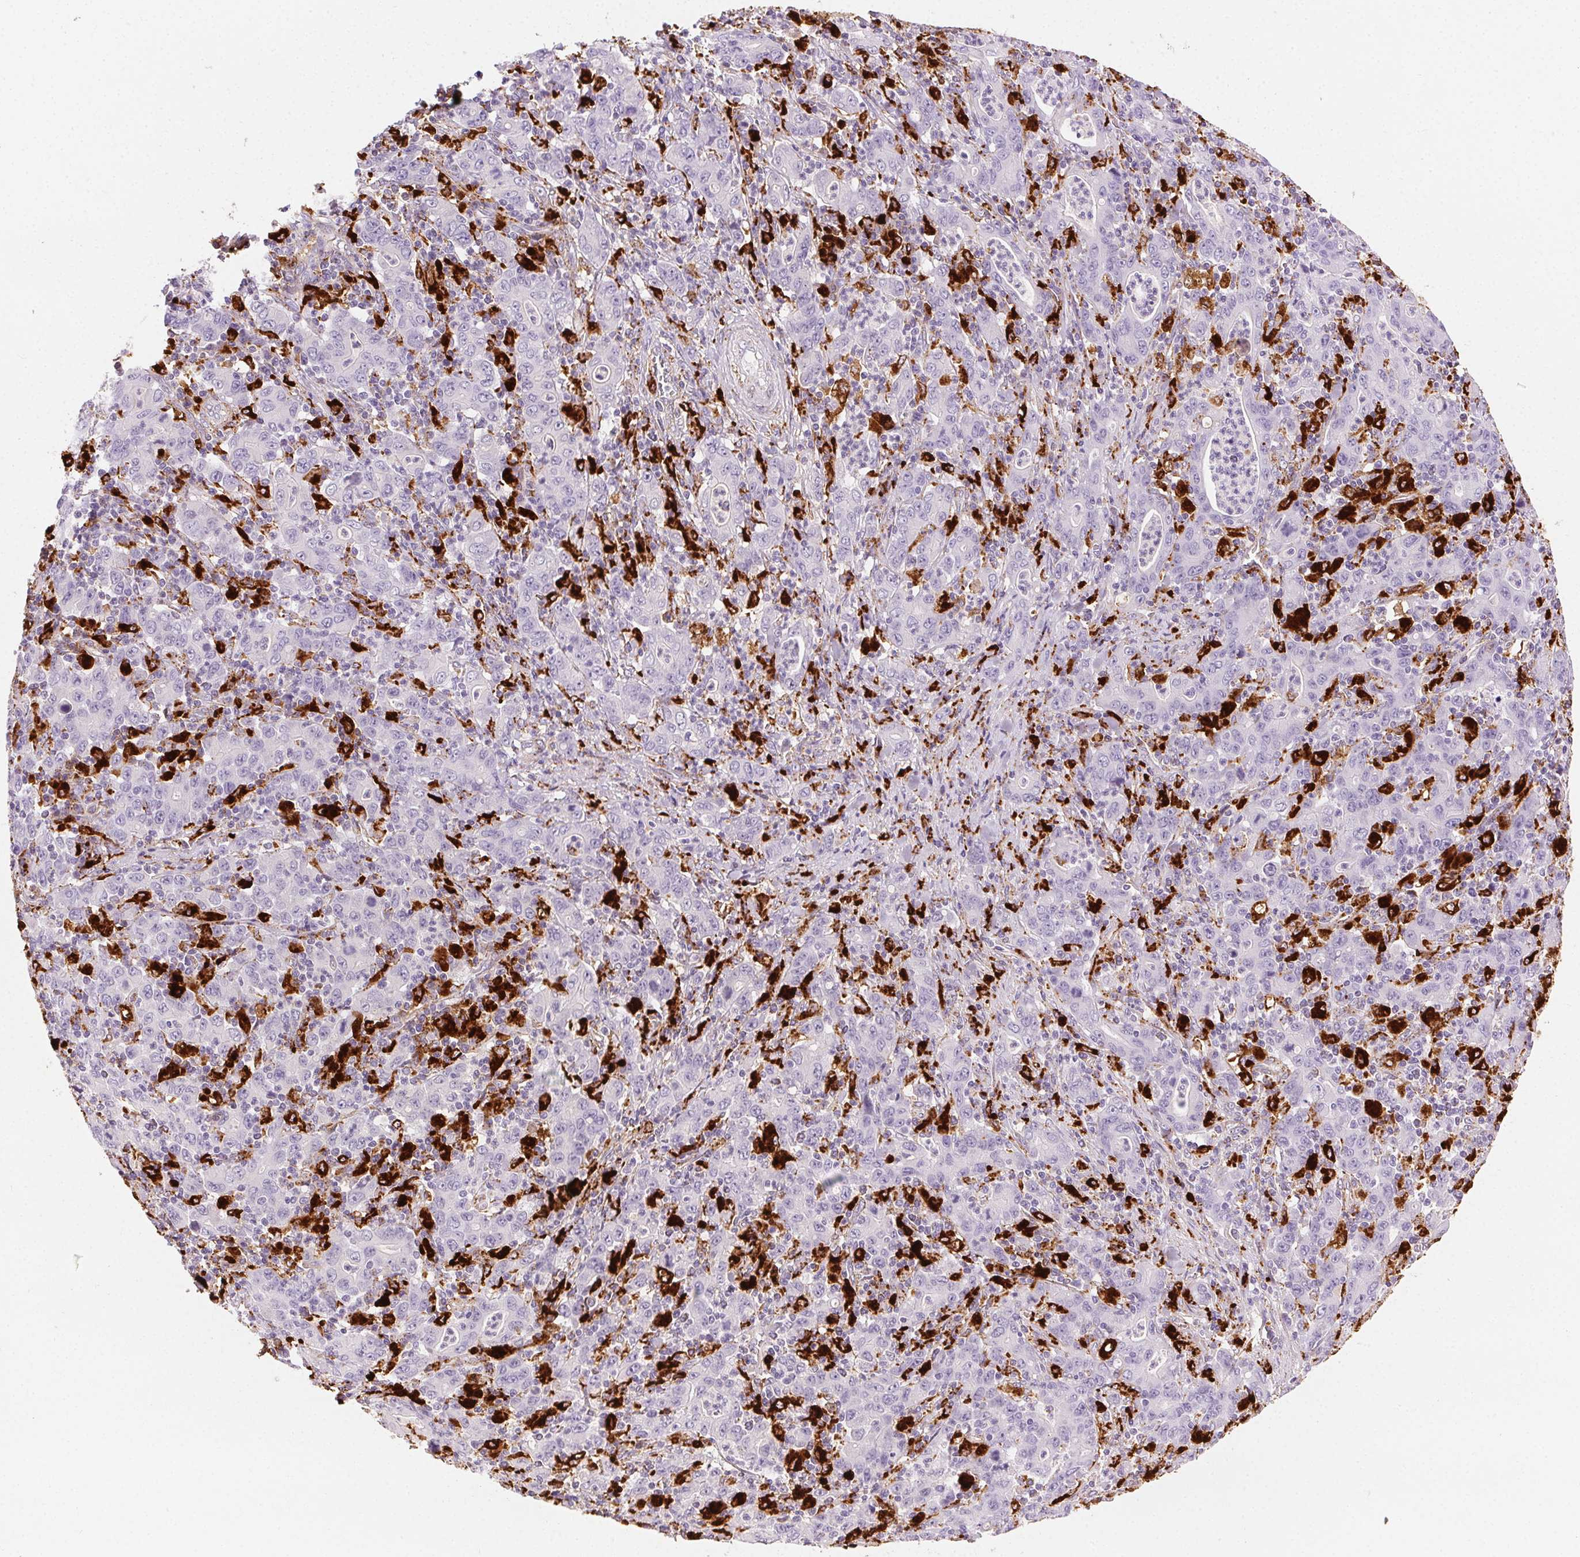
{"staining": {"intensity": "negative", "quantity": "none", "location": "none"}, "tissue": "stomach cancer", "cell_type": "Tumor cells", "image_type": "cancer", "snomed": [{"axis": "morphology", "description": "Adenocarcinoma, NOS"}, {"axis": "topography", "description": "Stomach, upper"}], "caption": "Stomach cancer (adenocarcinoma) was stained to show a protein in brown. There is no significant positivity in tumor cells.", "gene": "SCPEP1", "patient": {"sex": "male", "age": 69}}